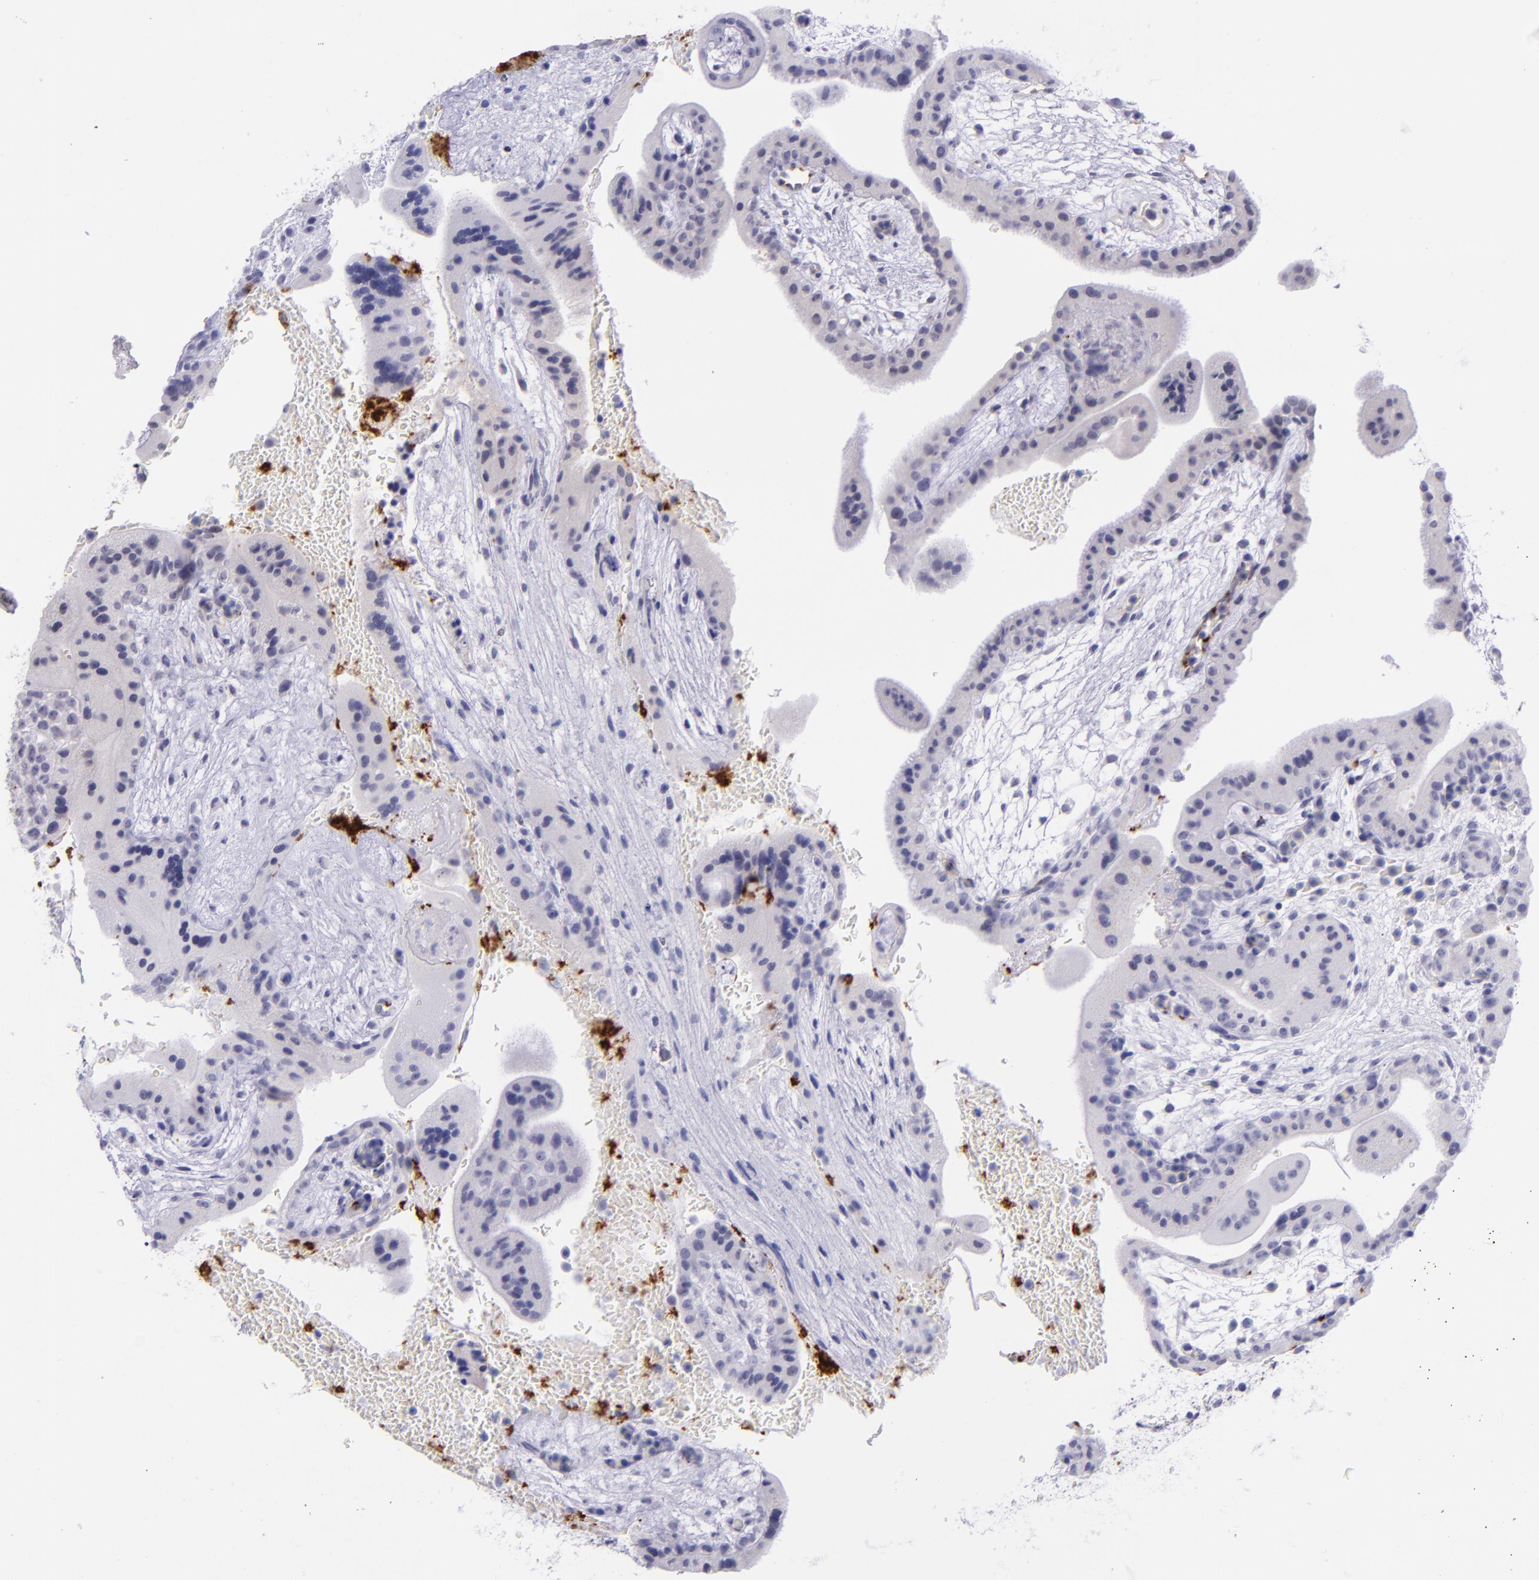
{"staining": {"intensity": "negative", "quantity": "none", "location": "none"}, "tissue": "placenta", "cell_type": "Decidual cells", "image_type": "normal", "snomed": [{"axis": "morphology", "description": "Normal tissue, NOS"}, {"axis": "topography", "description": "Placenta"}], "caption": "IHC histopathology image of benign placenta stained for a protein (brown), which reveals no staining in decidual cells.", "gene": "SELE", "patient": {"sex": "female", "age": 35}}